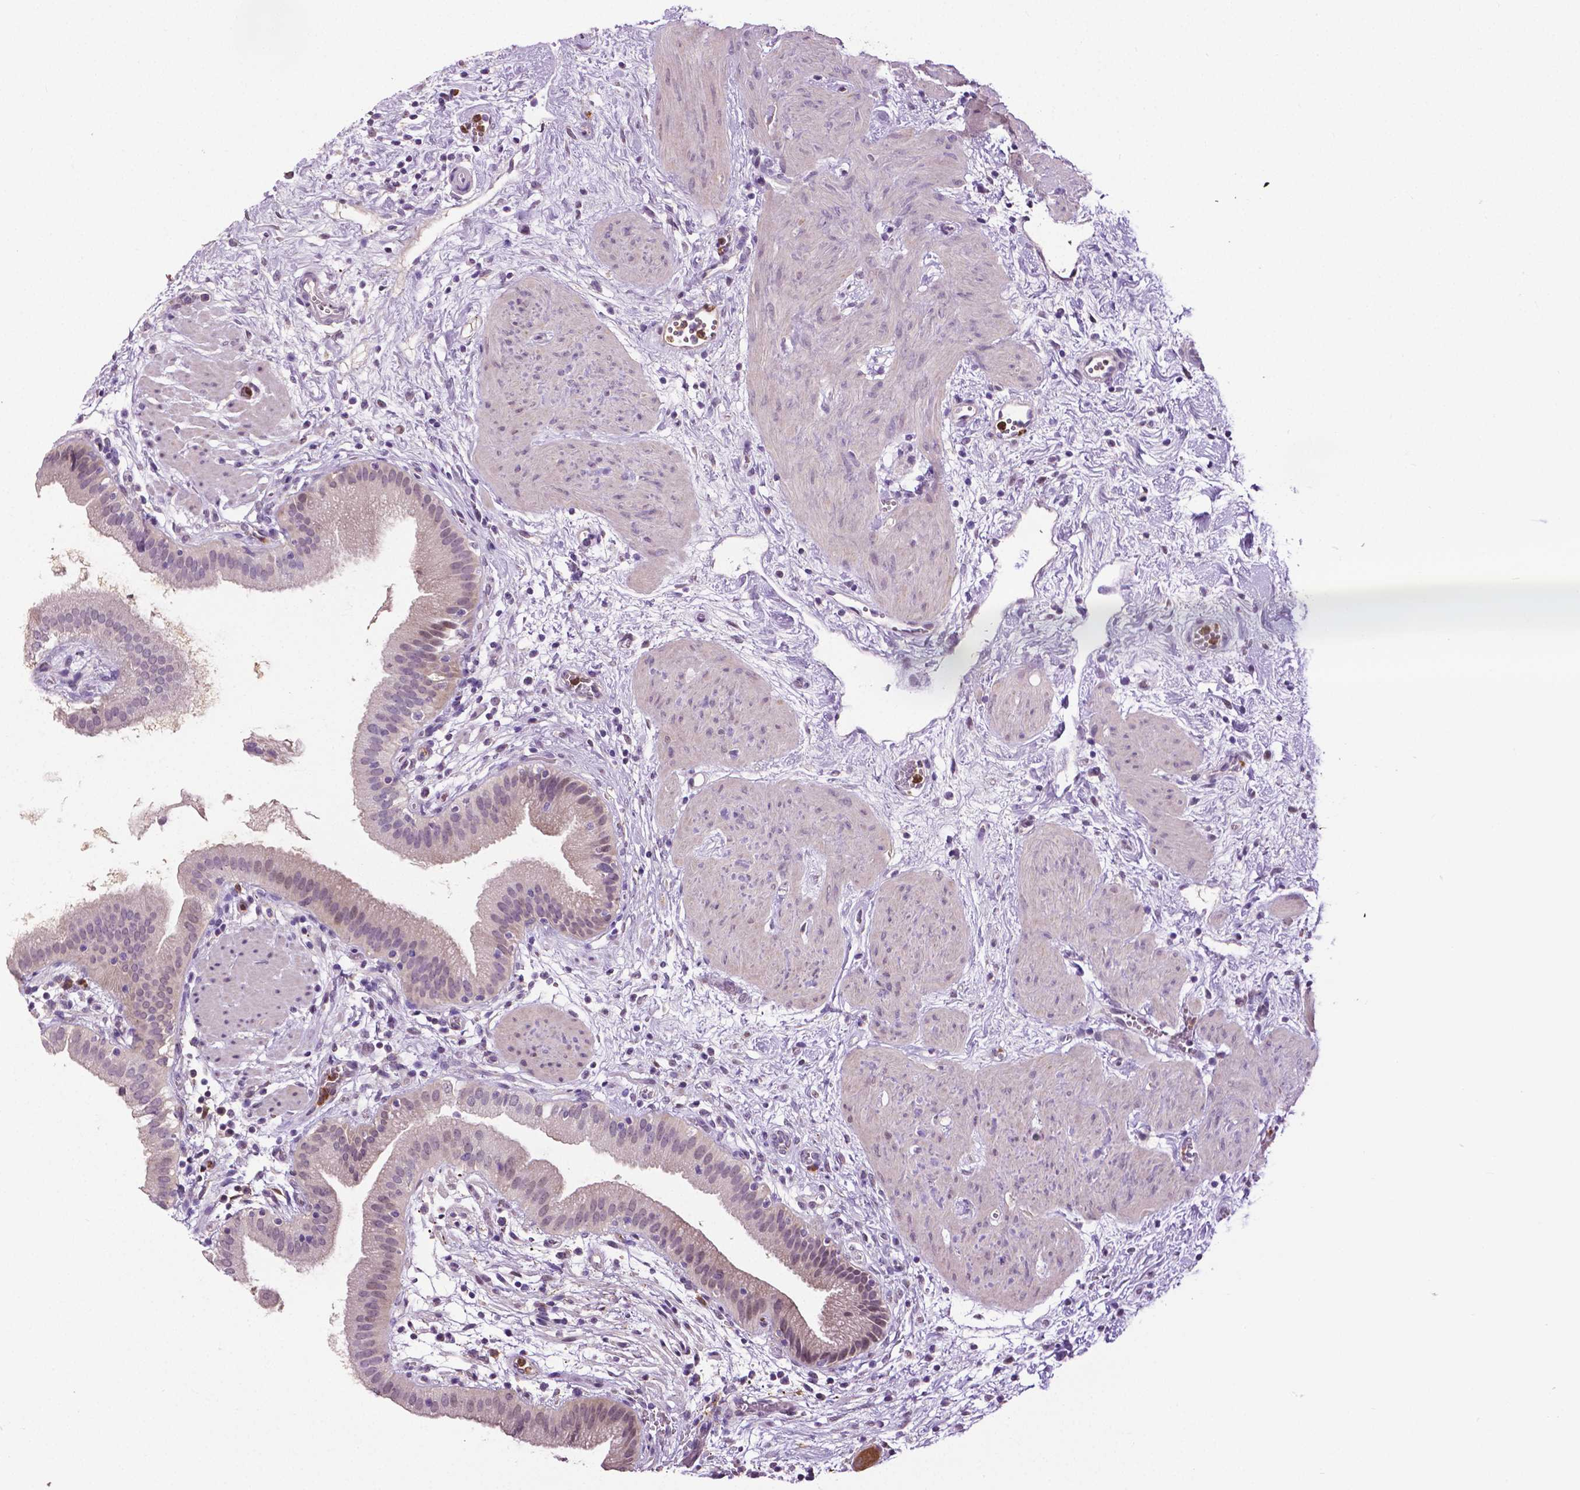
{"staining": {"intensity": "weak", "quantity": "<25%", "location": "cytoplasmic/membranous"}, "tissue": "gallbladder", "cell_type": "Glandular cells", "image_type": "normal", "snomed": [{"axis": "morphology", "description": "Normal tissue, NOS"}, {"axis": "topography", "description": "Gallbladder"}], "caption": "Gallbladder was stained to show a protein in brown. There is no significant expression in glandular cells.", "gene": "PTPN5", "patient": {"sex": "female", "age": 65}}